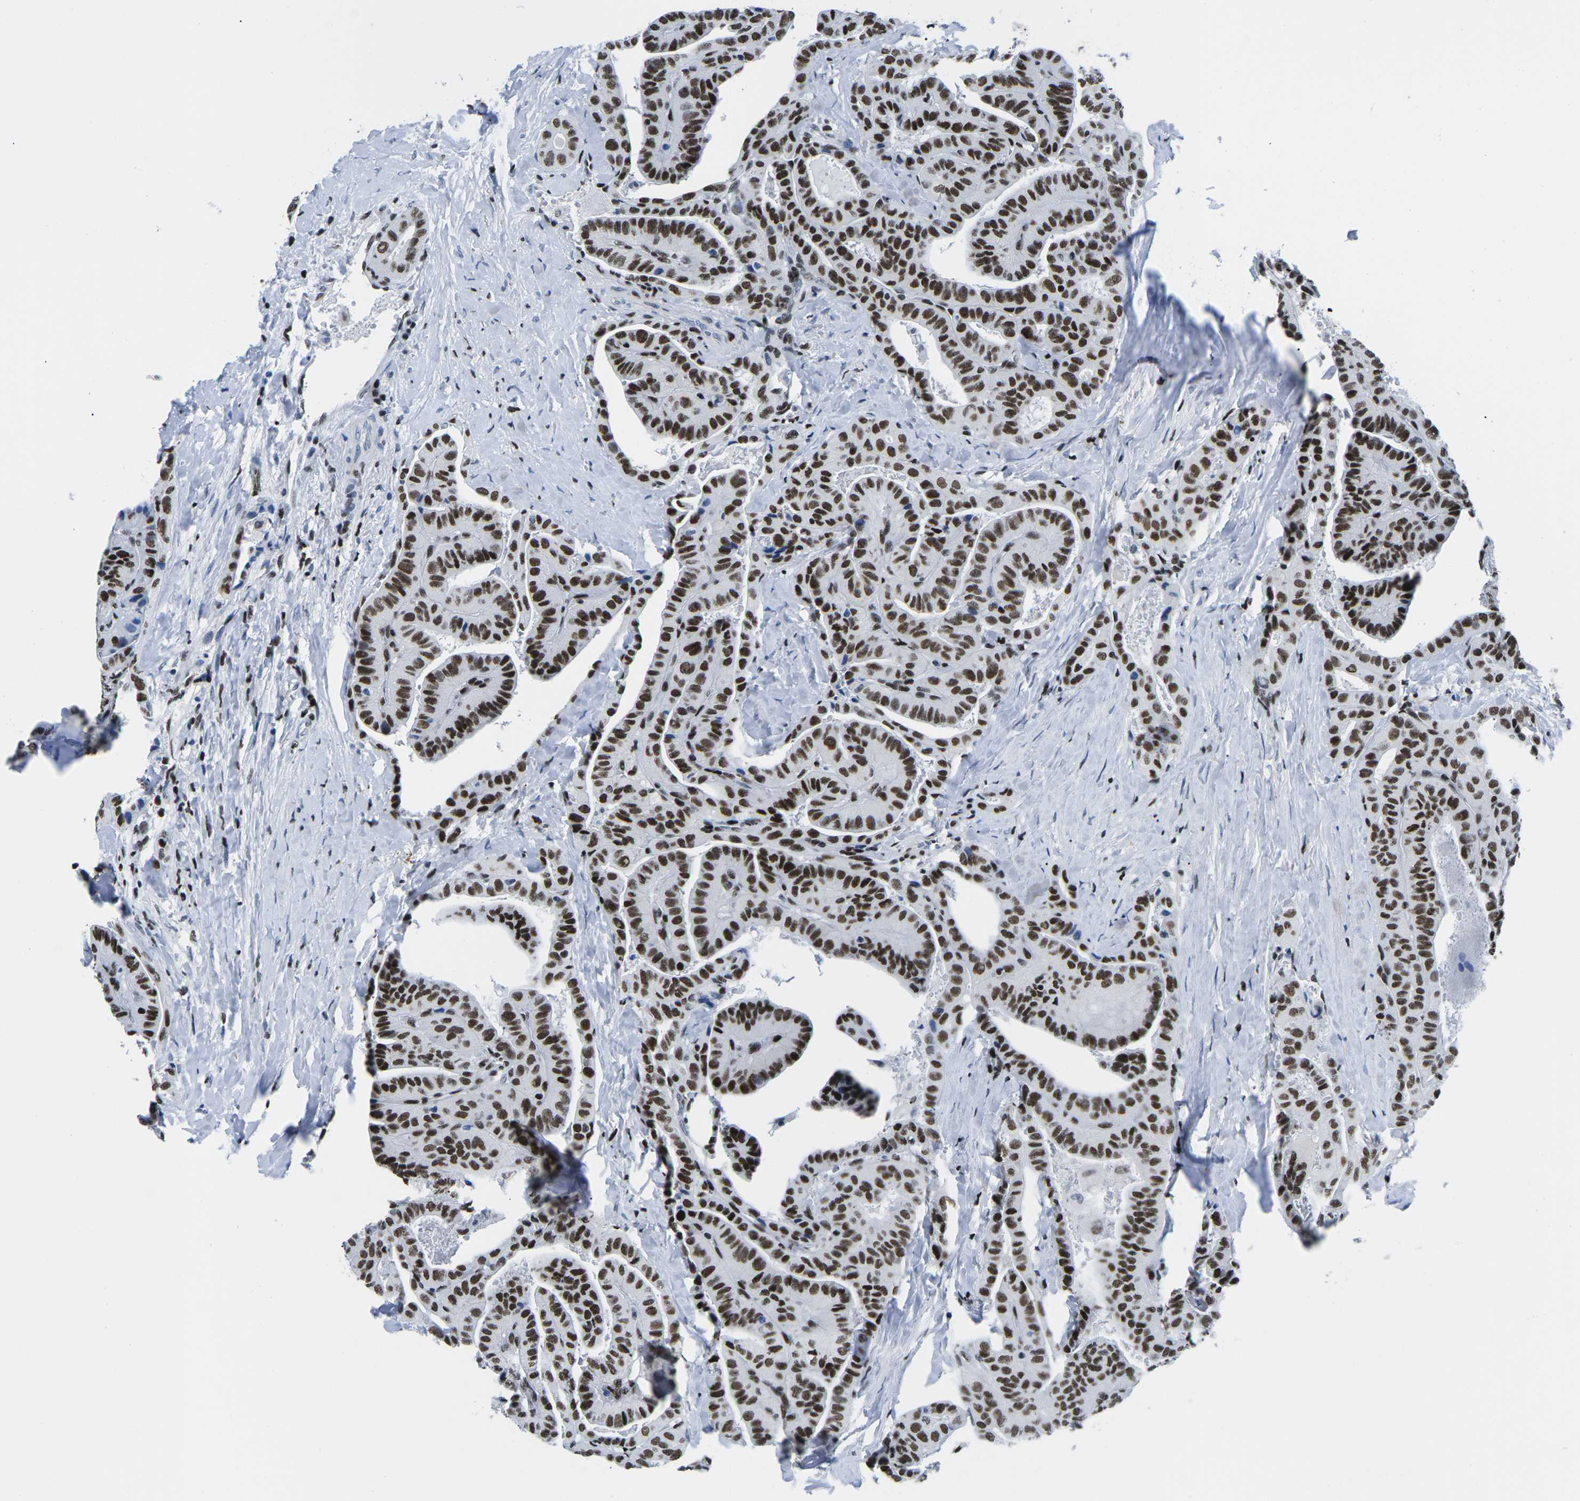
{"staining": {"intensity": "strong", "quantity": ">75%", "location": "nuclear"}, "tissue": "thyroid cancer", "cell_type": "Tumor cells", "image_type": "cancer", "snomed": [{"axis": "morphology", "description": "Papillary adenocarcinoma, NOS"}, {"axis": "topography", "description": "Thyroid gland"}], "caption": "About >75% of tumor cells in thyroid papillary adenocarcinoma exhibit strong nuclear protein positivity as visualized by brown immunohistochemical staining.", "gene": "ATF1", "patient": {"sex": "male", "age": 77}}